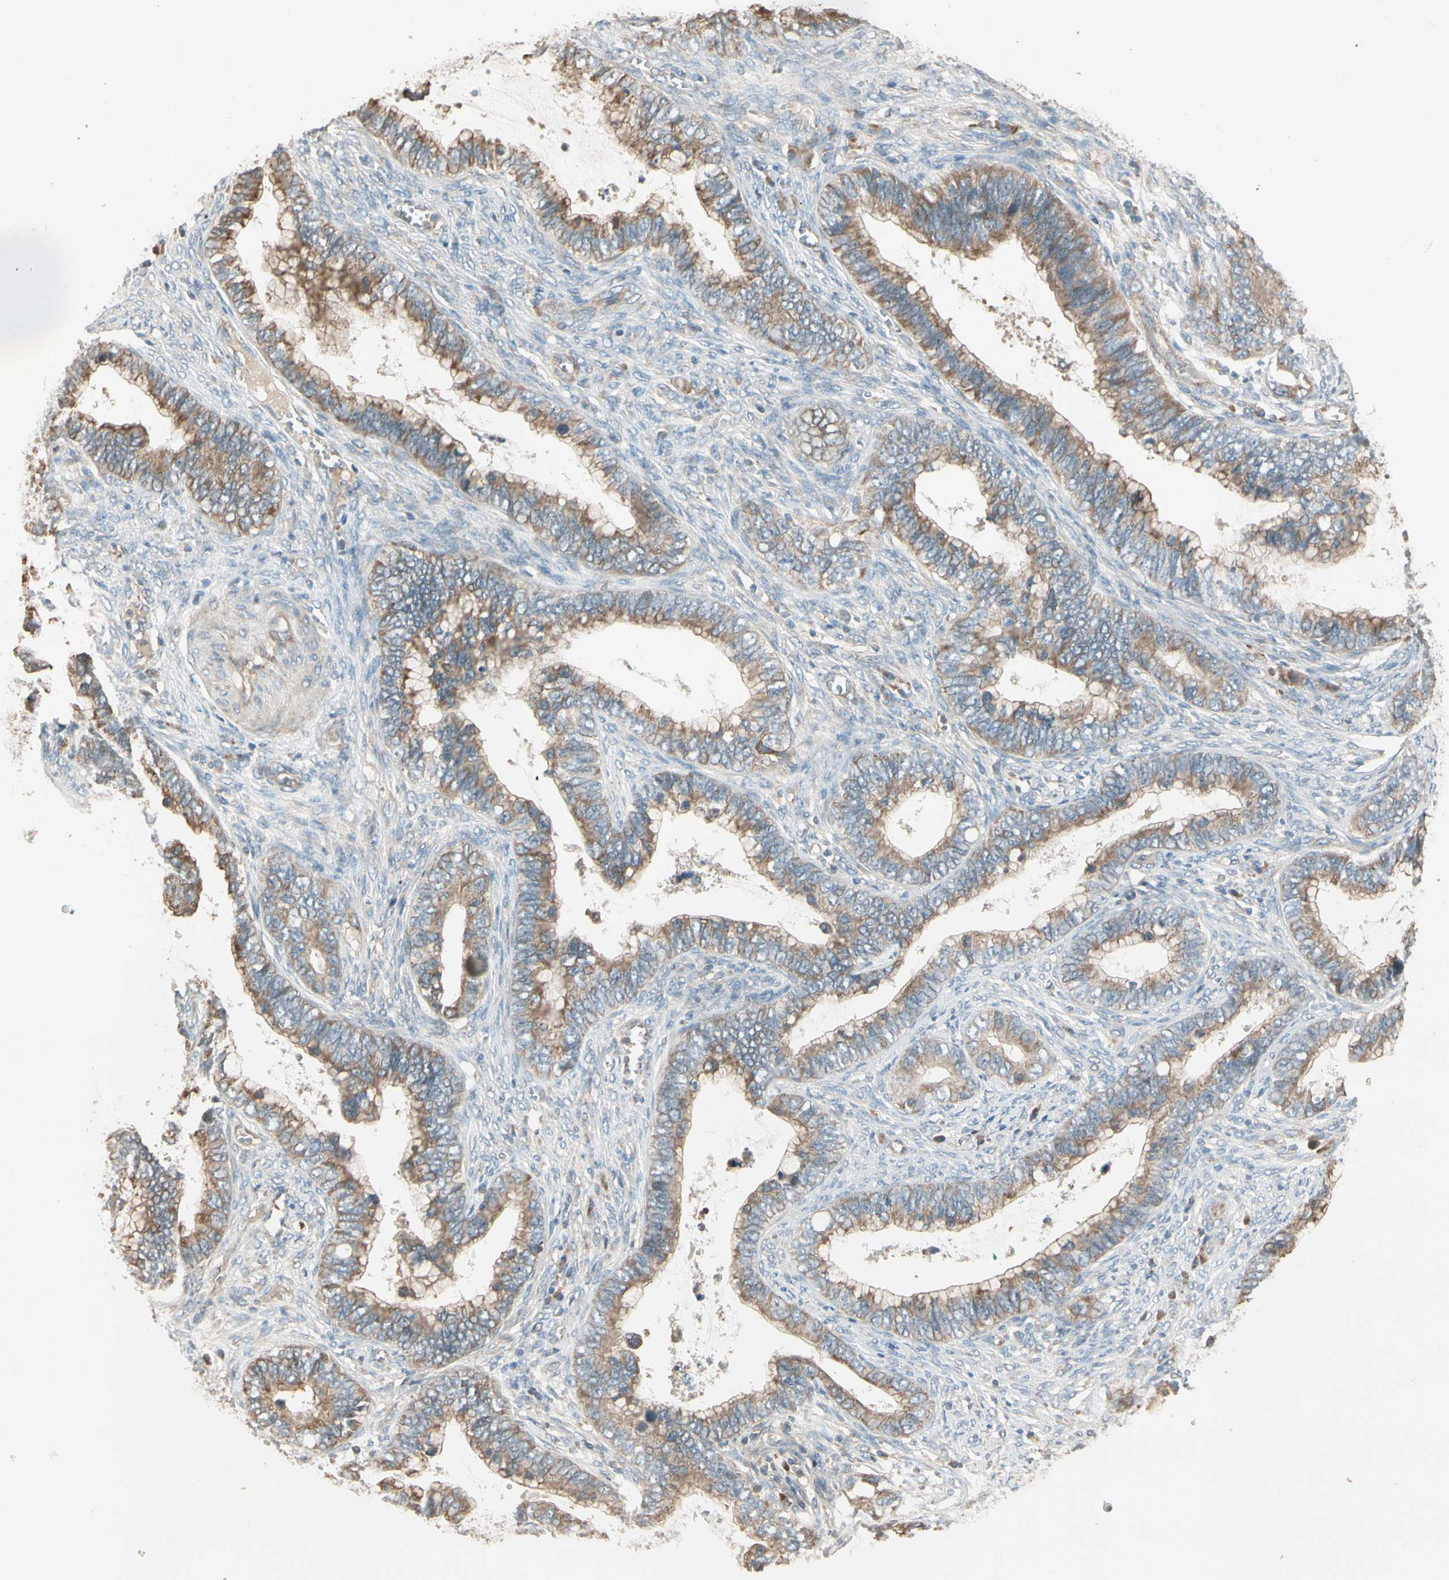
{"staining": {"intensity": "weak", "quantity": ">75%", "location": "cytoplasmic/membranous"}, "tissue": "cervical cancer", "cell_type": "Tumor cells", "image_type": "cancer", "snomed": [{"axis": "morphology", "description": "Adenocarcinoma, NOS"}, {"axis": "topography", "description": "Cervix"}], "caption": "Protein staining shows weak cytoplasmic/membranous staining in approximately >75% of tumor cells in cervical cancer (adenocarcinoma). The staining is performed using DAB (3,3'-diaminobenzidine) brown chromogen to label protein expression. The nuclei are counter-stained blue using hematoxylin.", "gene": "TNFRSF21", "patient": {"sex": "female", "age": 44}}